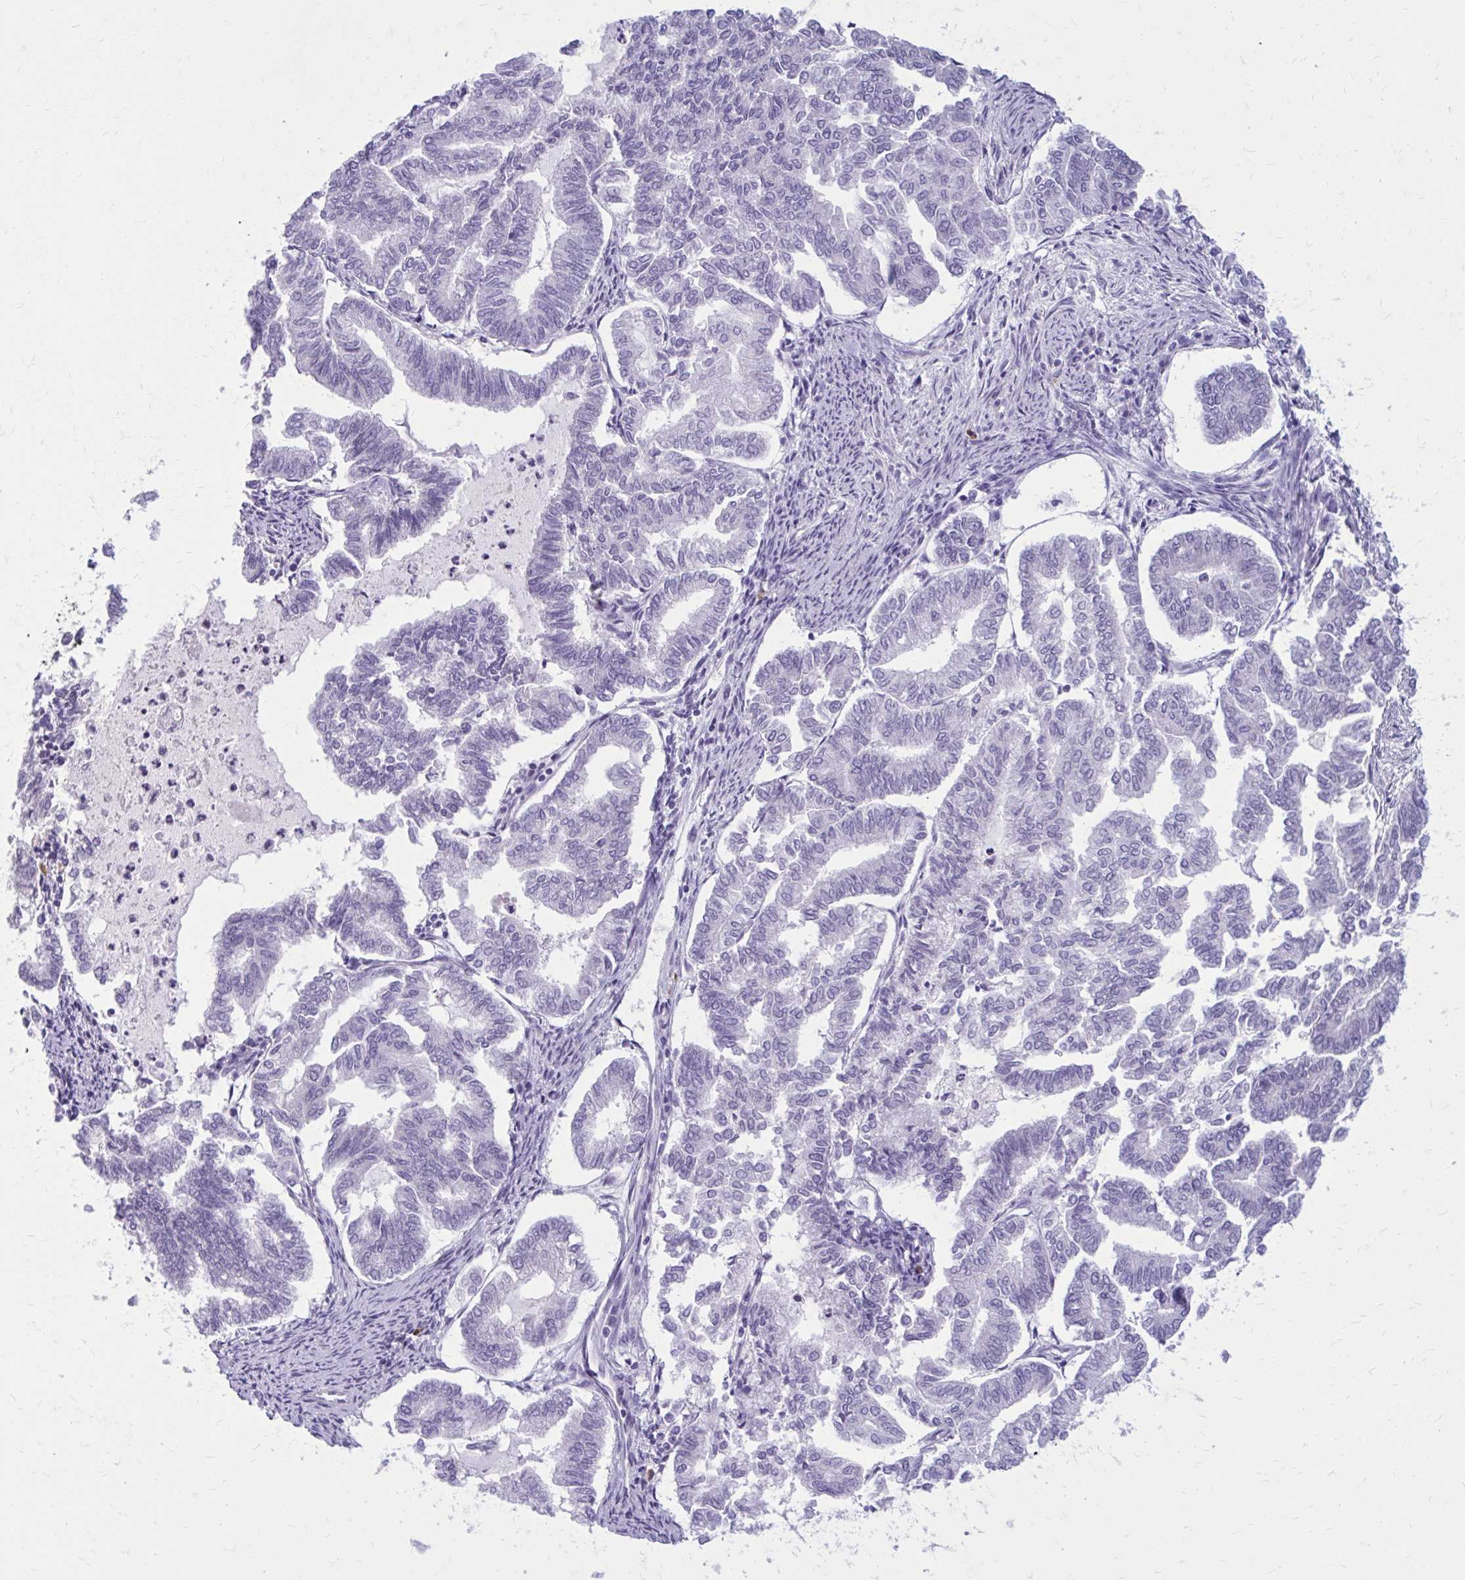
{"staining": {"intensity": "negative", "quantity": "none", "location": "none"}, "tissue": "endometrial cancer", "cell_type": "Tumor cells", "image_type": "cancer", "snomed": [{"axis": "morphology", "description": "Adenocarcinoma, NOS"}, {"axis": "topography", "description": "Endometrium"}], "caption": "Immunohistochemical staining of adenocarcinoma (endometrial) reveals no significant staining in tumor cells.", "gene": "BEND5", "patient": {"sex": "female", "age": 79}}